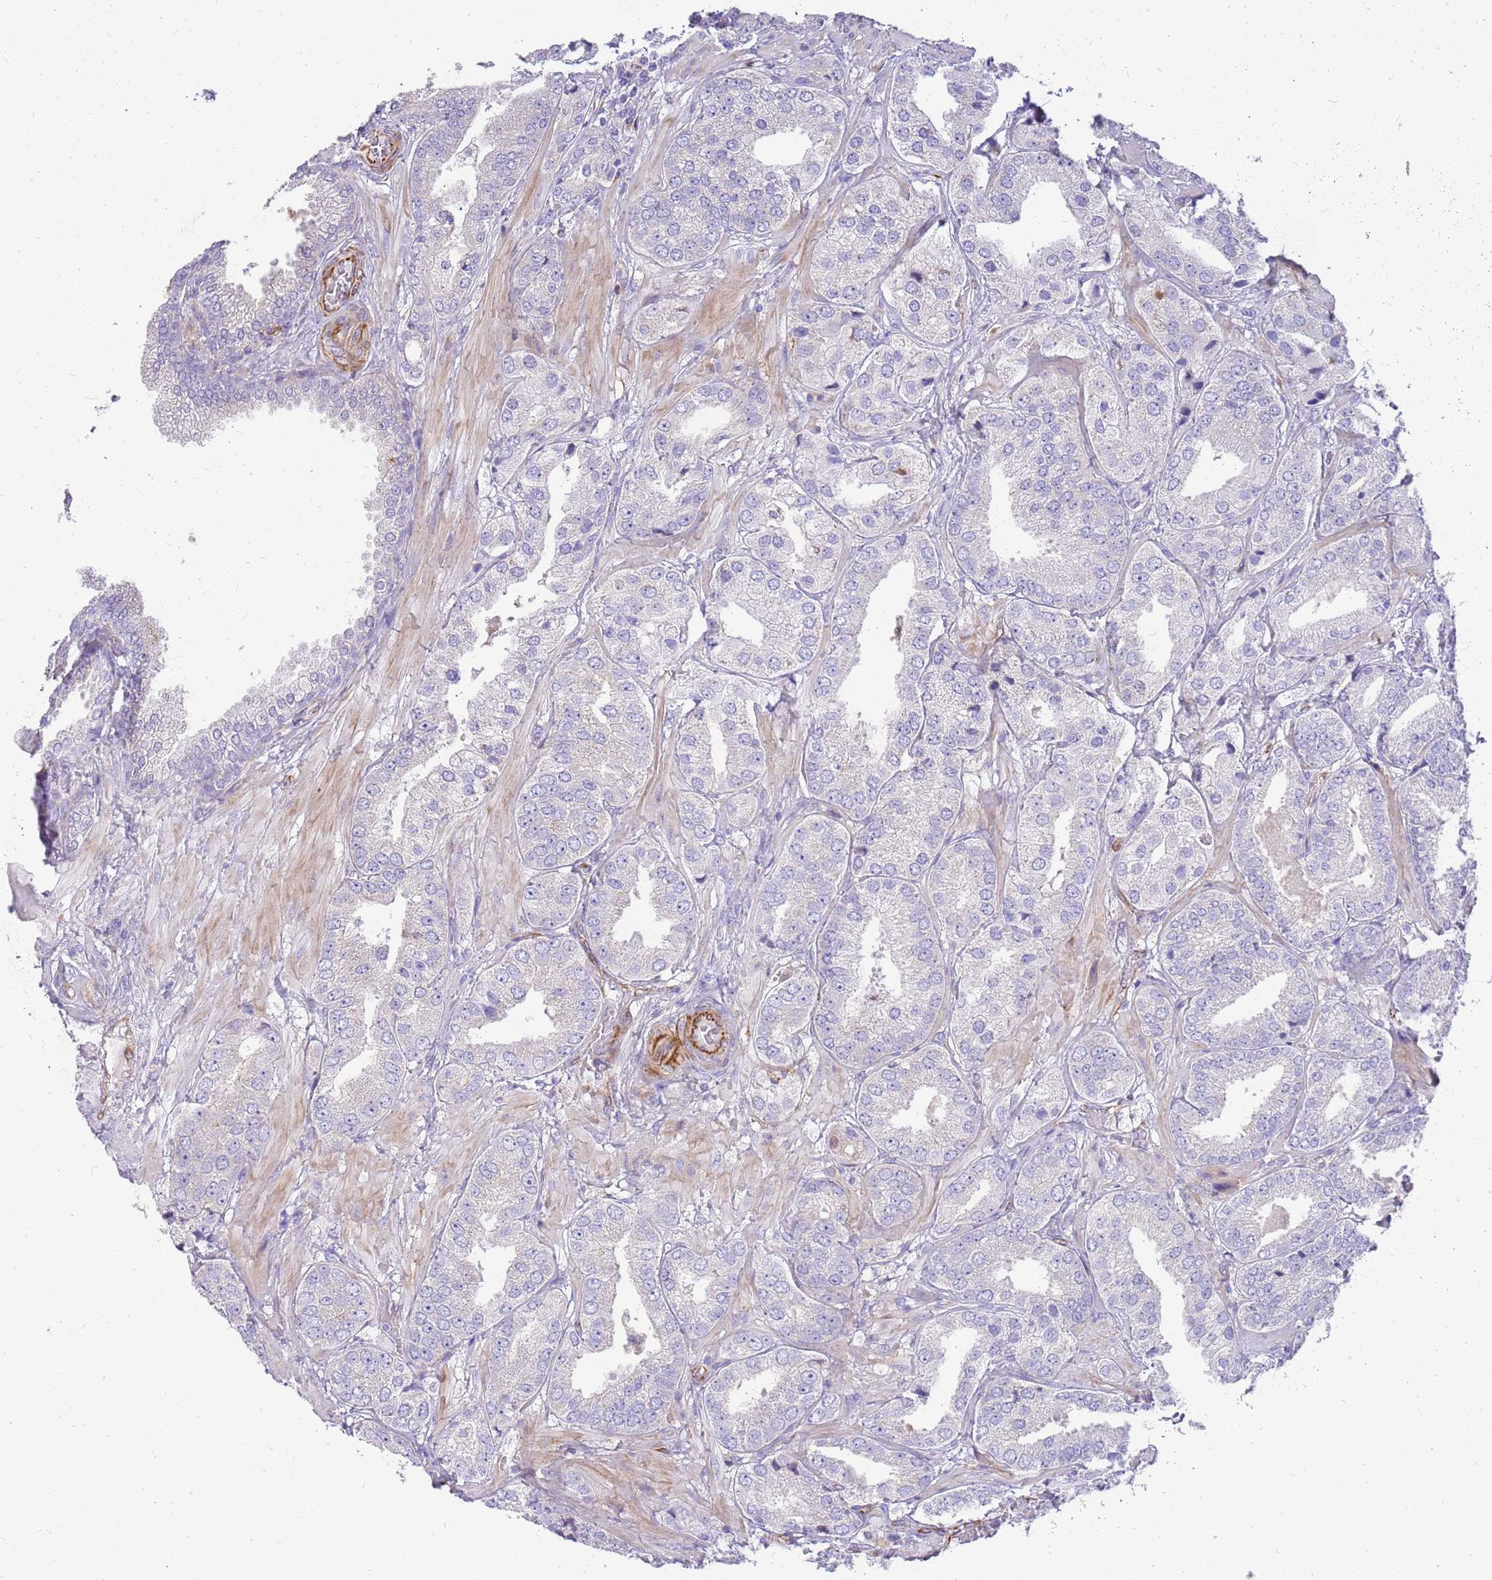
{"staining": {"intensity": "negative", "quantity": "none", "location": "none"}, "tissue": "prostate cancer", "cell_type": "Tumor cells", "image_type": "cancer", "snomed": [{"axis": "morphology", "description": "Adenocarcinoma, High grade"}, {"axis": "topography", "description": "Prostate"}], "caption": "An immunohistochemistry (IHC) histopathology image of prostate cancer (adenocarcinoma (high-grade)) is shown. There is no staining in tumor cells of prostate cancer (adenocarcinoma (high-grade)).", "gene": "ZDHHC1", "patient": {"sex": "male", "age": 63}}